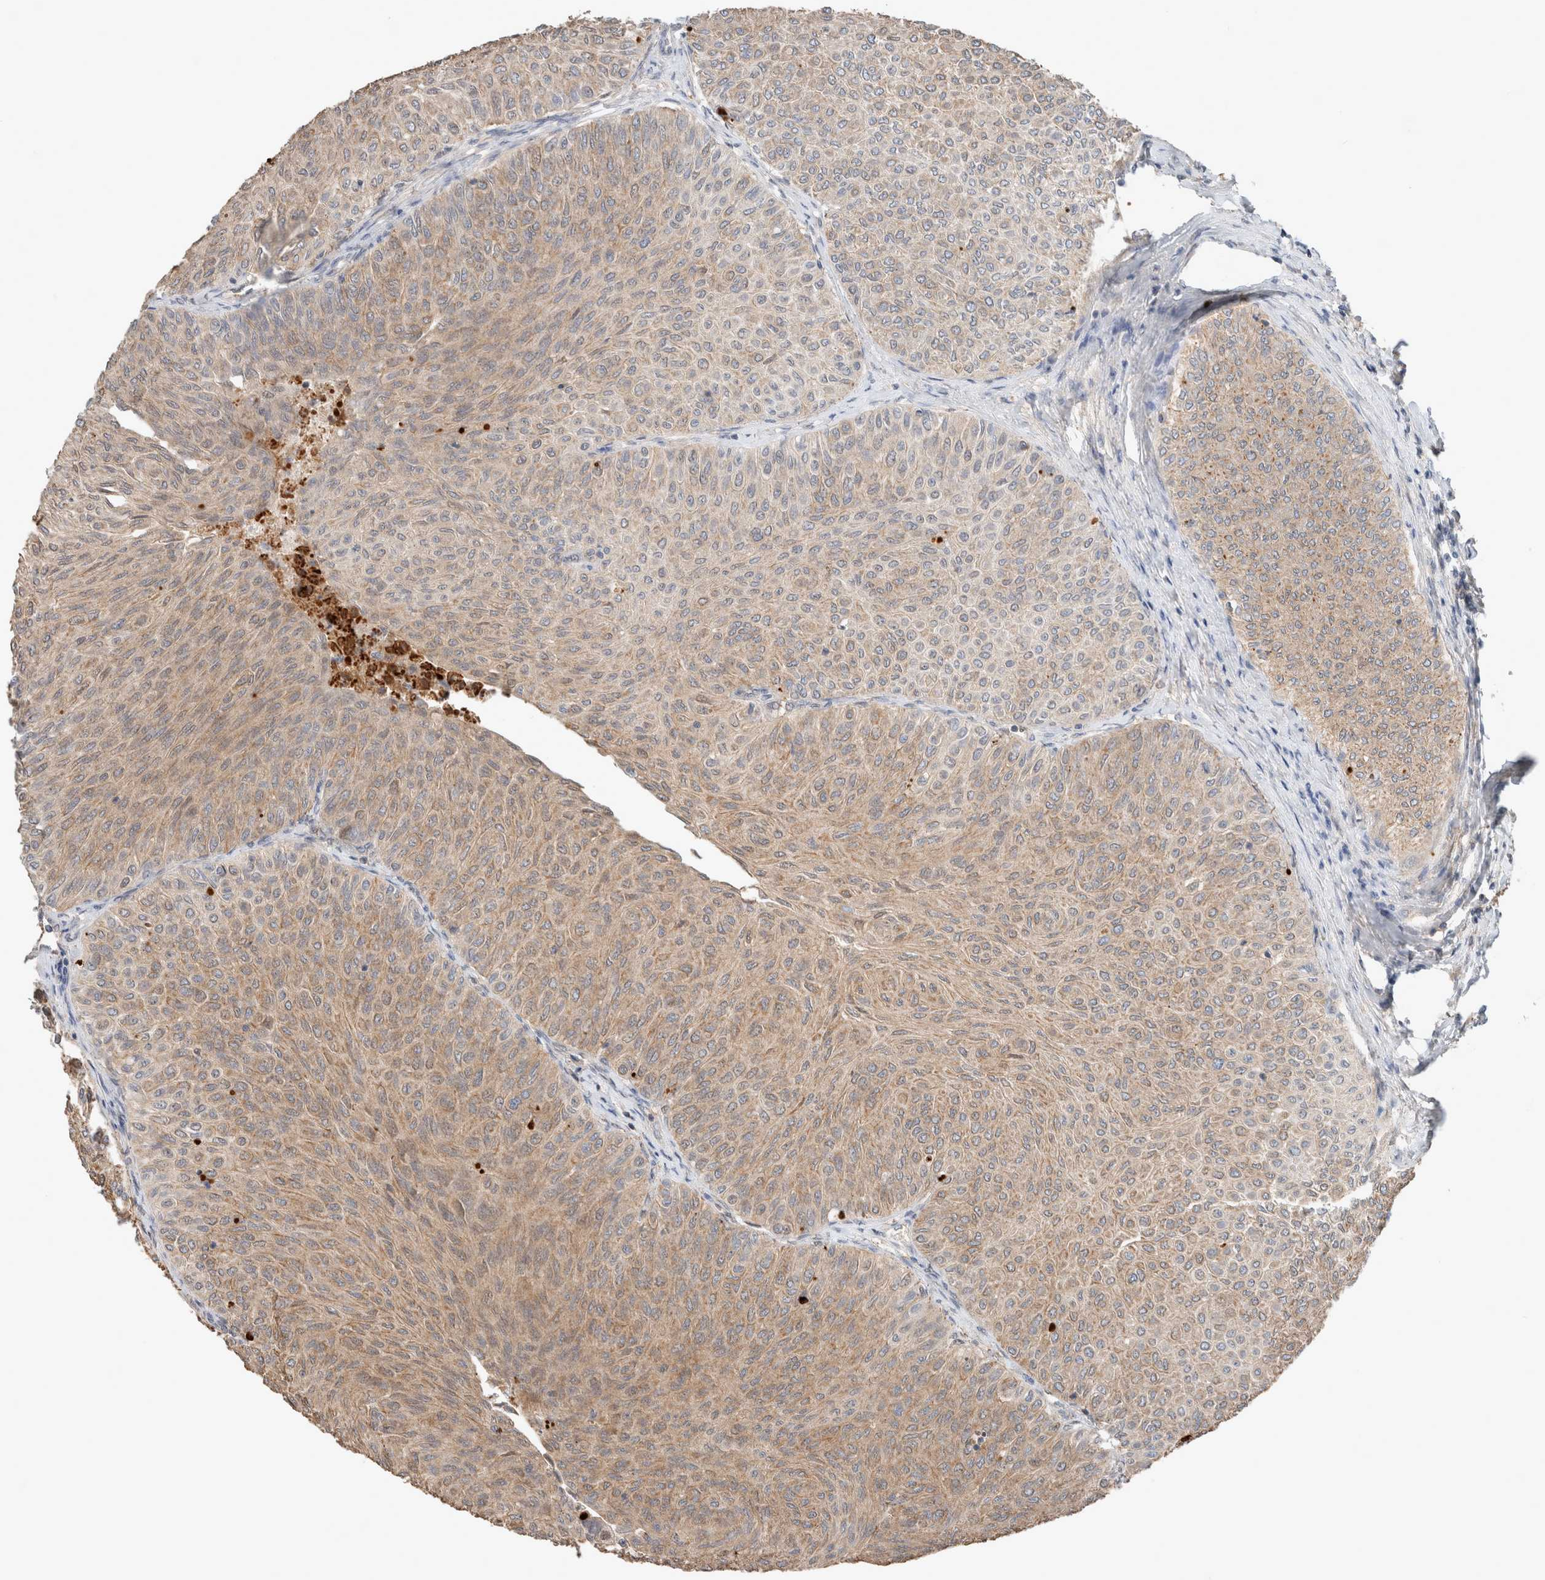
{"staining": {"intensity": "moderate", "quantity": ">75%", "location": "cytoplasmic/membranous"}, "tissue": "urothelial cancer", "cell_type": "Tumor cells", "image_type": "cancer", "snomed": [{"axis": "morphology", "description": "Urothelial carcinoma, Low grade"}, {"axis": "topography", "description": "Urinary bladder"}], "caption": "DAB immunohistochemical staining of urothelial cancer exhibits moderate cytoplasmic/membranous protein staining in about >75% of tumor cells.", "gene": "XPNPEP1", "patient": {"sex": "male", "age": 78}}